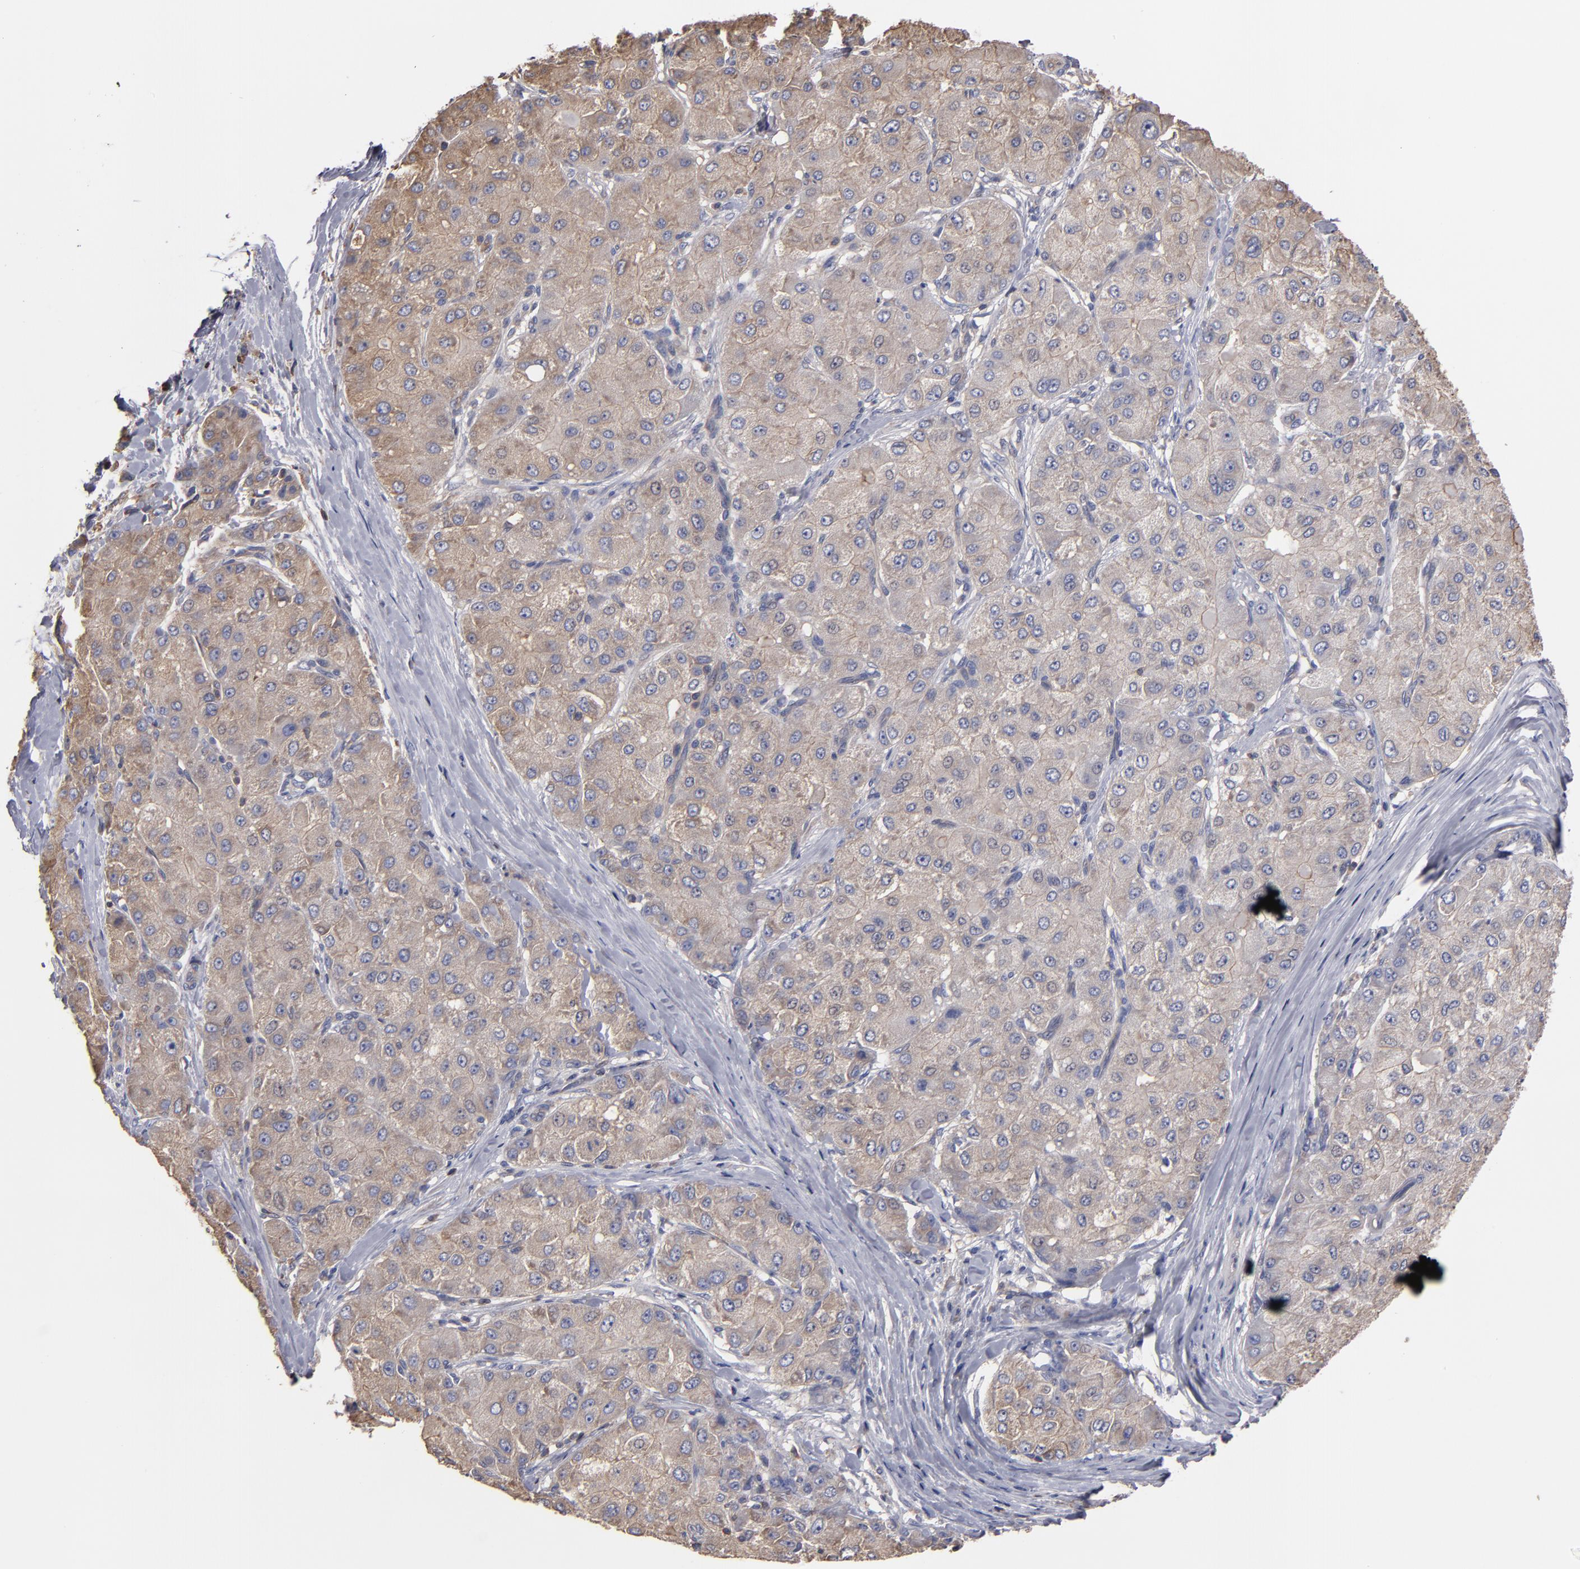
{"staining": {"intensity": "weak", "quantity": "25%-75%", "location": "cytoplasmic/membranous"}, "tissue": "liver cancer", "cell_type": "Tumor cells", "image_type": "cancer", "snomed": [{"axis": "morphology", "description": "Carcinoma, Hepatocellular, NOS"}, {"axis": "topography", "description": "Liver"}], "caption": "Tumor cells reveal low levels of weak cytoplasmic/membranous staining in about 25%-75% of cells in liver hepatocellular carcinoma.", "gene": "ESYT2", "patient": {"sex": "male", "age": 80}}